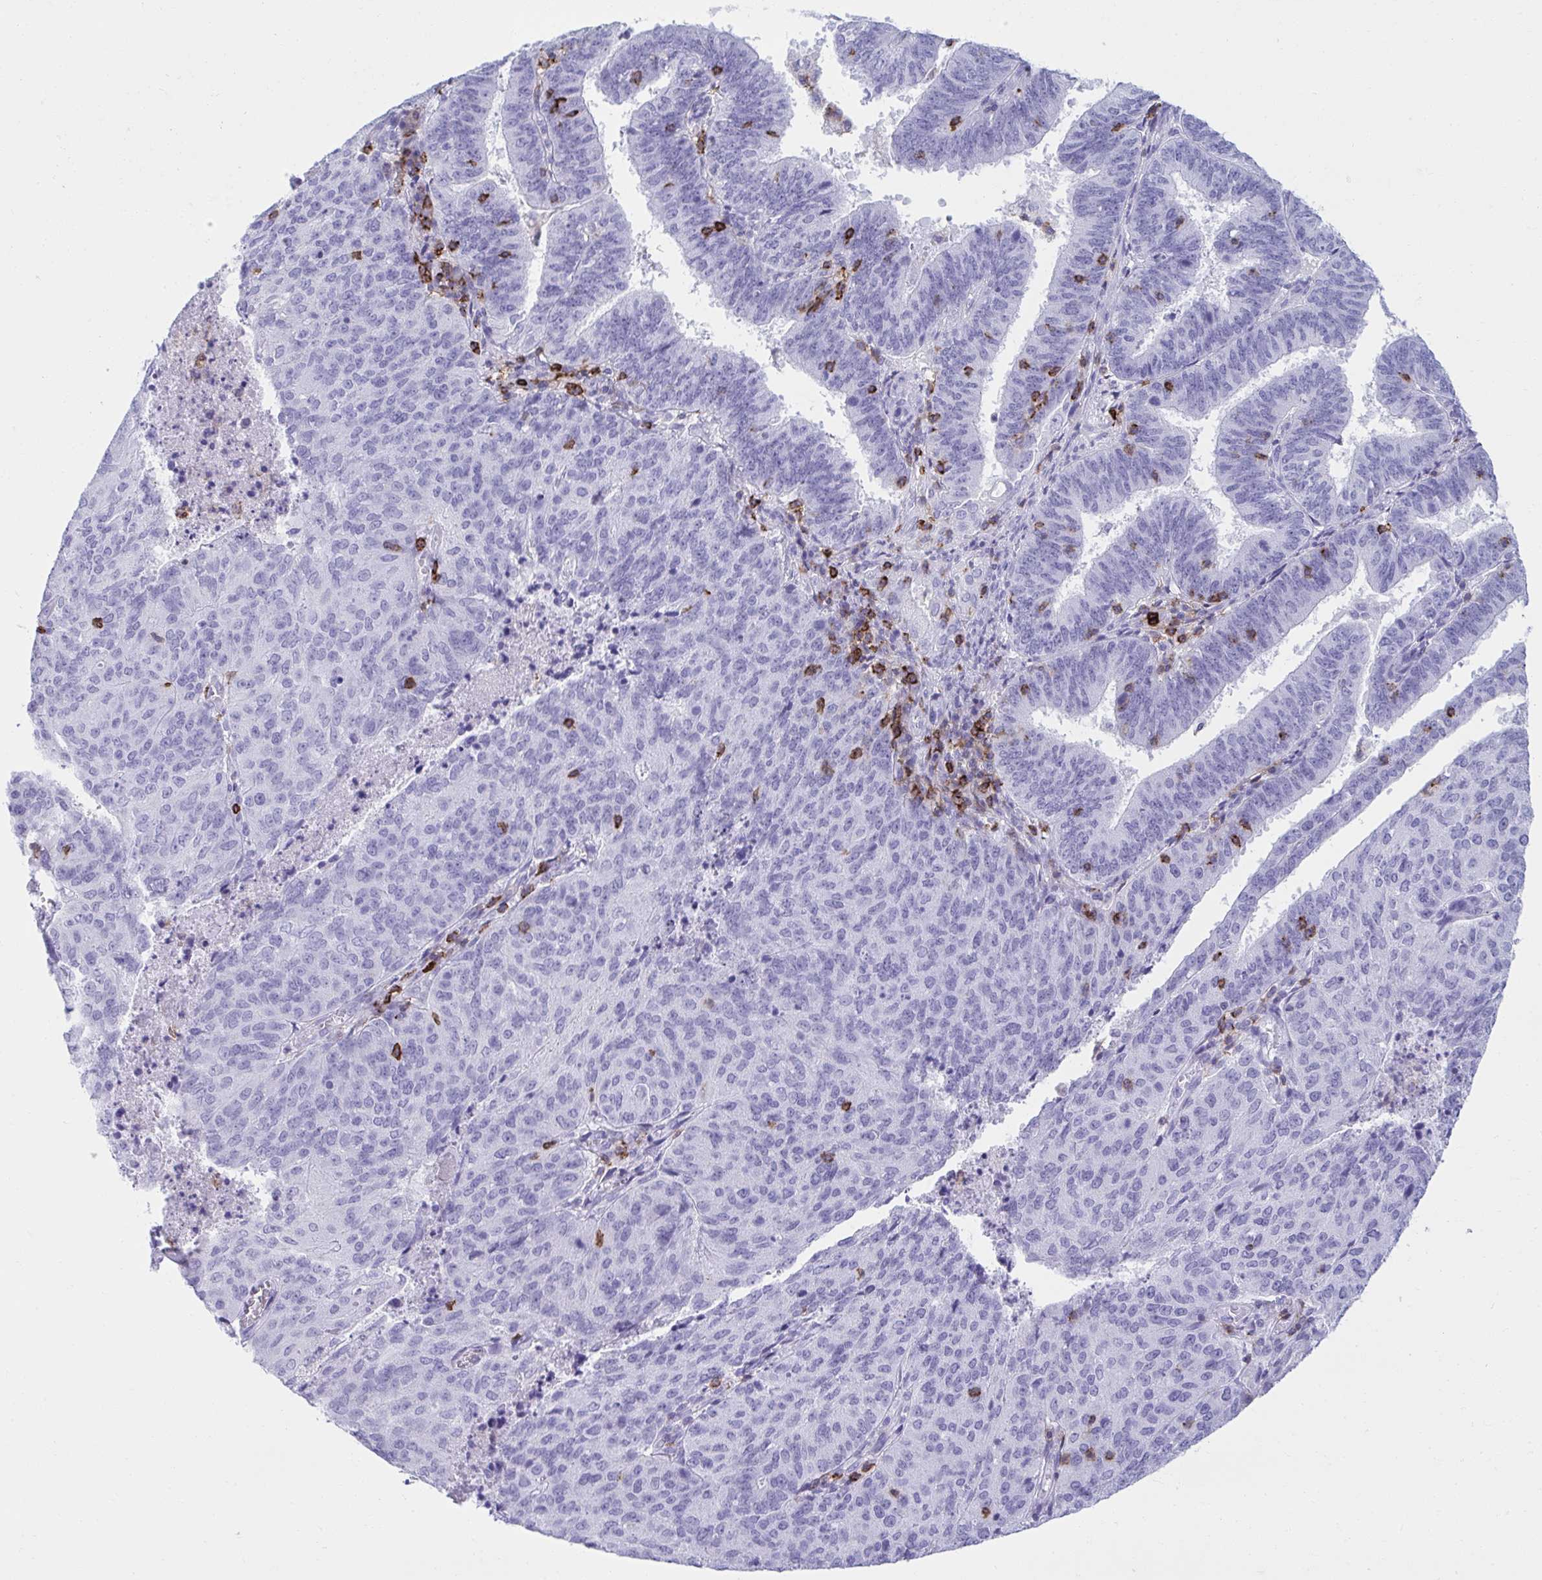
{"staining": {"intensity": "negative", "quantity": "none", "location": "none"}, "tissue": "endometrial cancer", "cell_type": "Tumor cells", "image_type": "cancer", "snomed": [{"axis": "morphology", "description": "Adenocarcinoma, NOS"}, {"axis": "topography", "description": "Endometrium"}], "caption": "Image shows no significant protein positivity in tumor cells of endometrial adenocarcinoma. (DAB (3,3'-diaminobenzidine) immunohistochemistry visualized using brightfield microscopy, high magnification).", "gene": "SPN", "patient": {"sex": "female", "age": 82}}